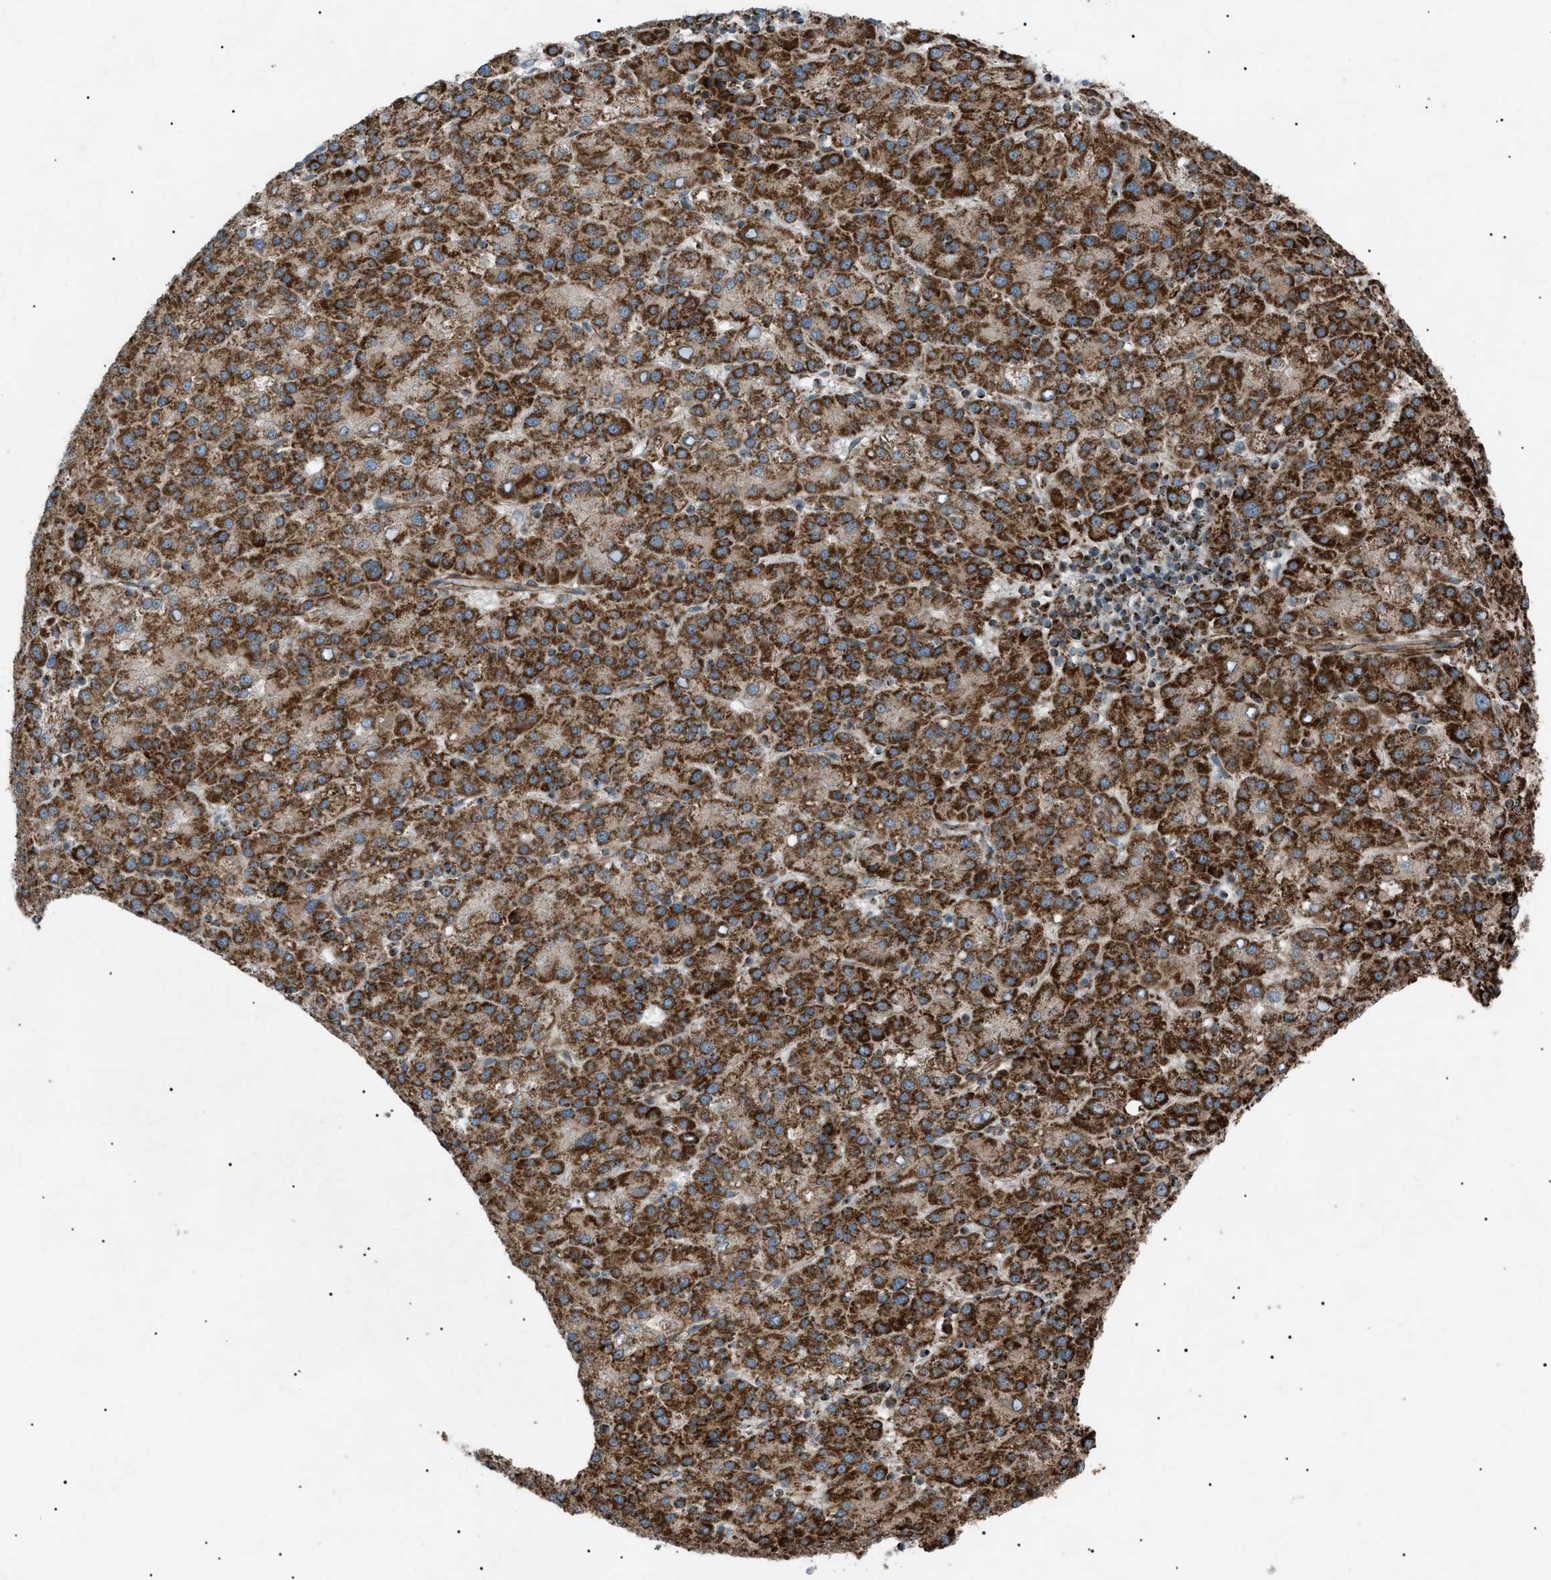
{"staining": {"intensity": "strong", "quantity": ">75%", "location": "cytoplasmic/membranous"}, "tissue": "liver cancer", "cell_type": "Tumor cells", "image_type": "cancer", "snomed": [{"axis": "morphology", "description": "Carcinoma, Hepatocellular, NOS"}, {"axis": "topography", "description": "Liver"}], "caption": "Human liver cancer (hepatocellular carcinoma) stained with a brown dye reveals strong cytoplasmic/membranous positive positivity in about >75% of tumor cells.", "gene": "C1GALT1C1", "patient": {"sex": "female", "age": 58}}